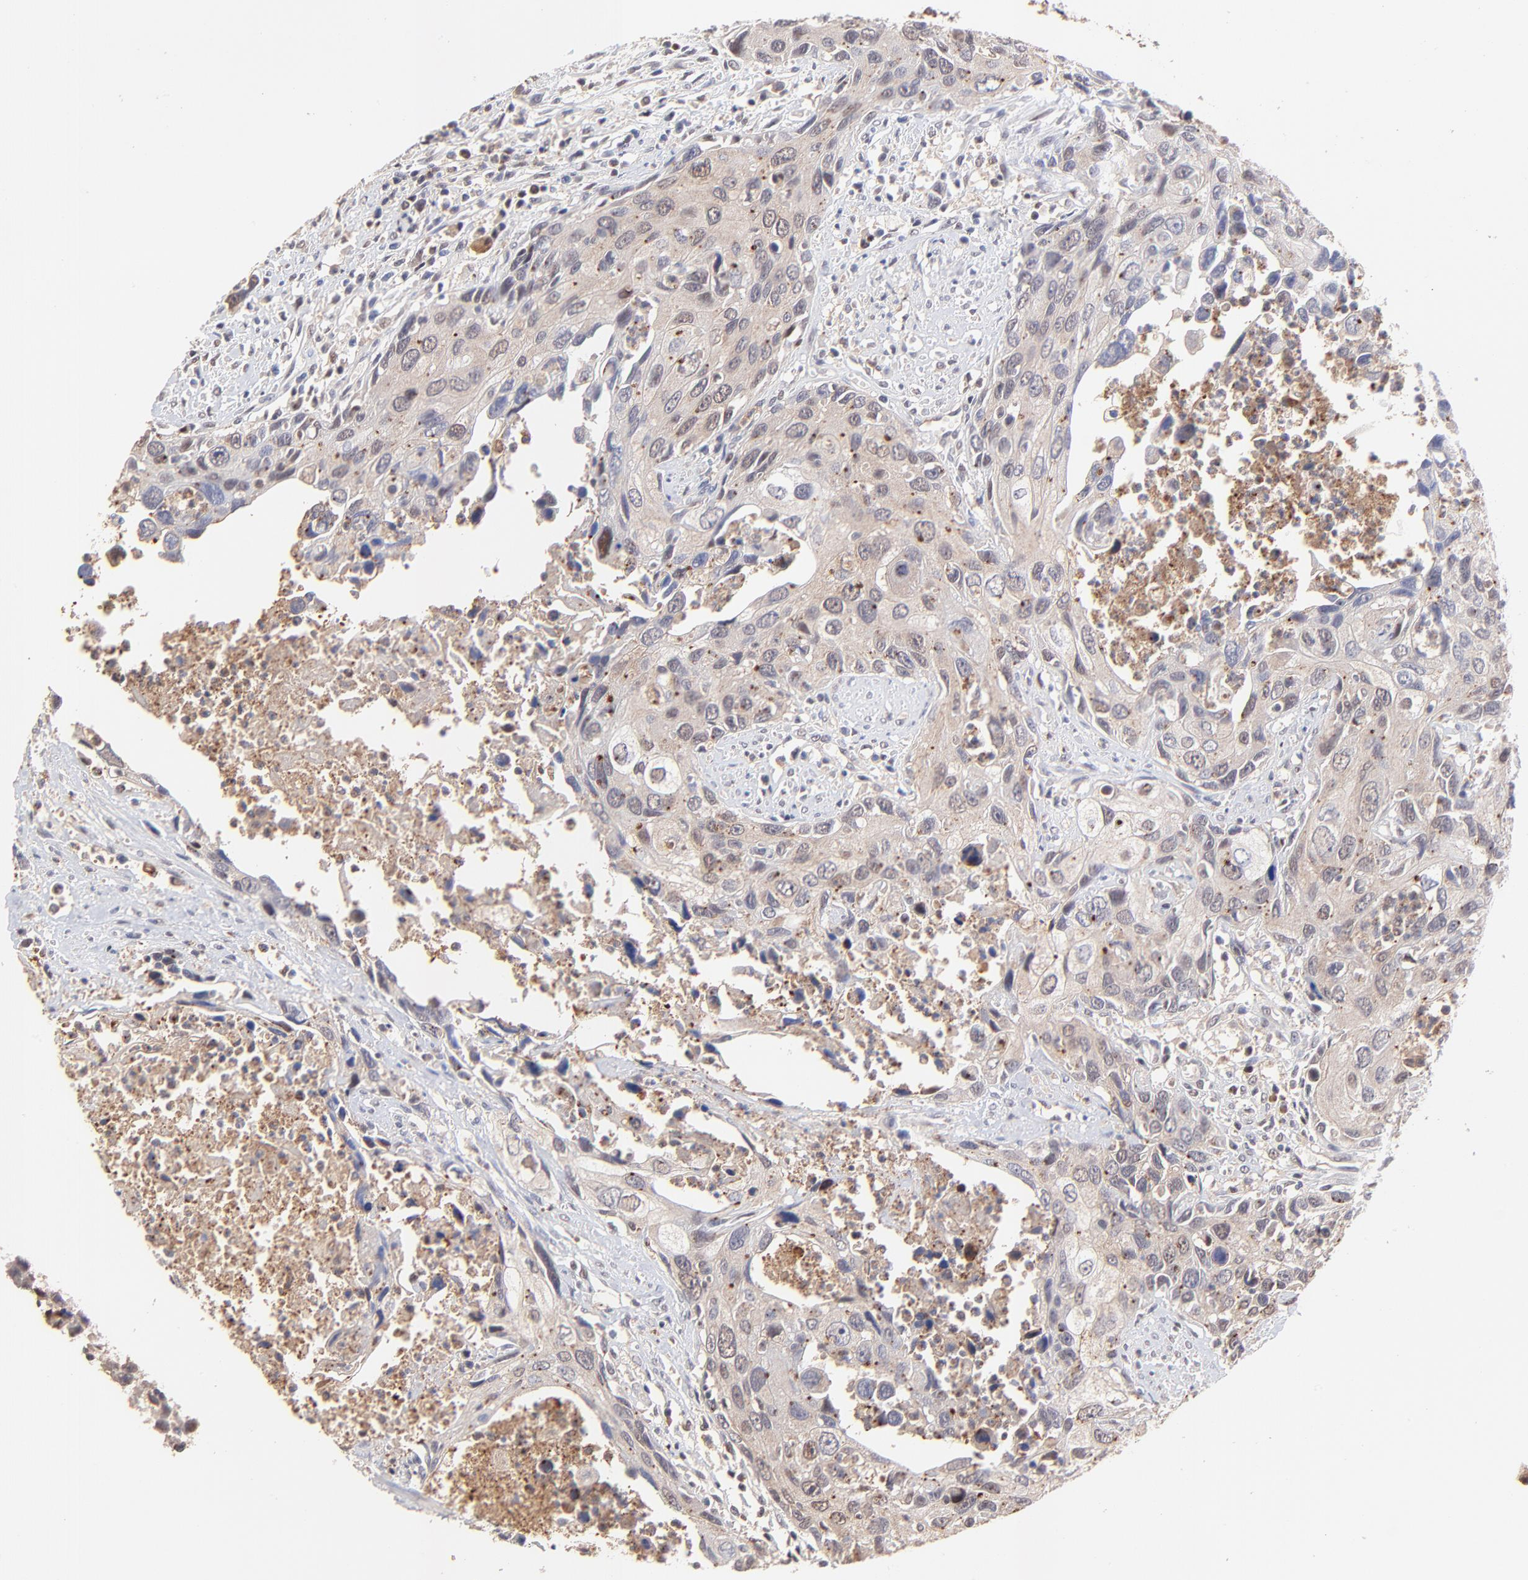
{"staining": {"intensity": "weak", "quantity": ">75%", "location": "cytoplasmic/membranous"}, "tissue": "urothelial cancer", "cell_type": "Tumor cells", "image_type": "cancer", "snomed": [{"axis": "morphology", "description": "Urothelial carcinoma, High grade"}, {"axis": "topography", "description": "Urinary bladder"}], "caption": "Protein expression analysis of urothelial cancer reveals weak cytoplasmic/membranous staining in about >75% of tumor cells. (Stains: DAB (3,3'-diaminobenzidine) in brown, nuclei in blue, Microscopy: brightfield microscopy at high magnification).", "gene": "PSMA6", "patient": {"sex": "male", "age": 71}}